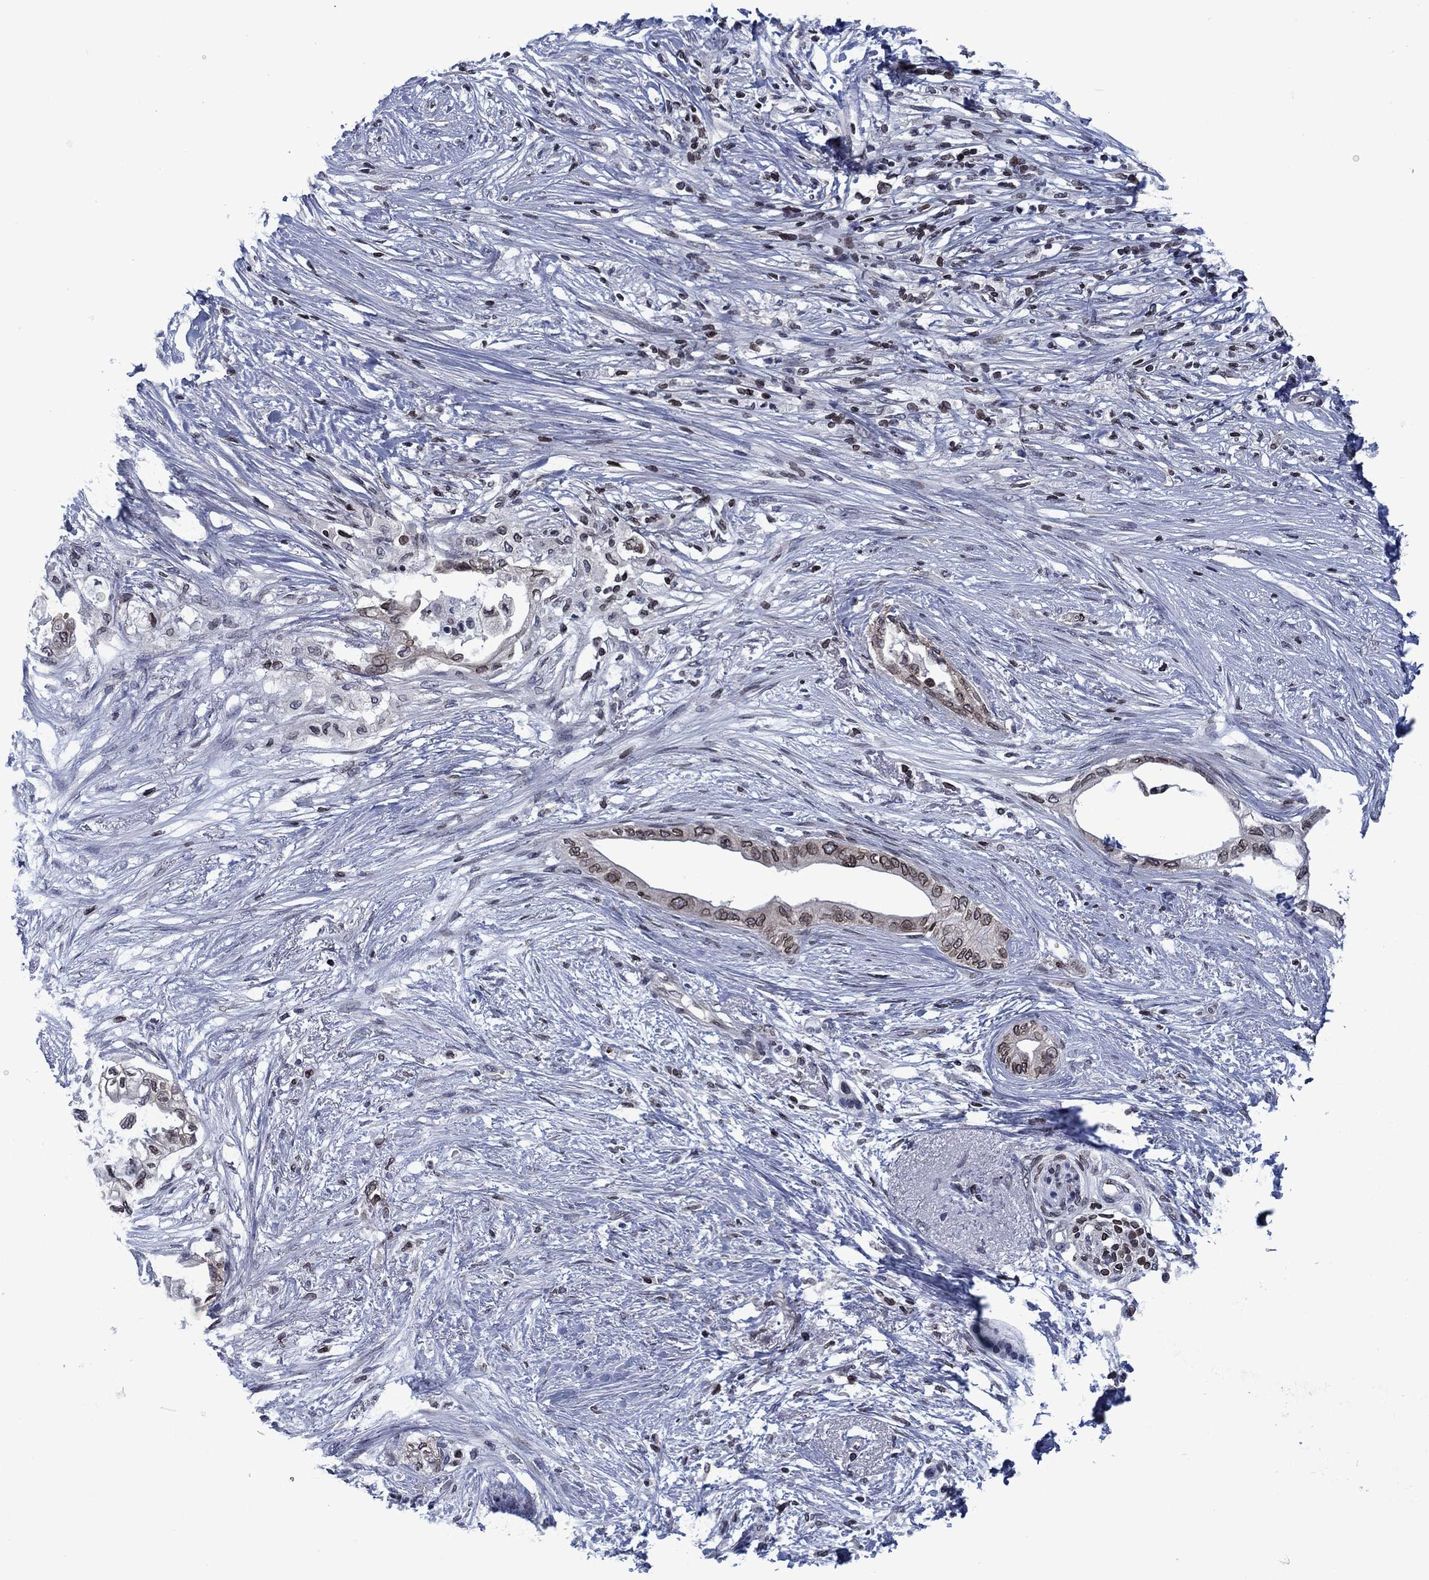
{"staining": {"intensity": "moderate", "quantity": "<25%", "location": "cytoplasmic/membranous,nuclear"}, "tissue": "pancreatic cancer", "cell_type": "Tumor cells", "image_type": "cancer", "snomed": [{"axis": "morphology", "description": "Normal tissue, NOS"}, {"axis": "morphology", "description": "Adenocarcinoma, NOS"}, {"axis": "topography", "description": "Pancreas"}, {"axis": "topography", "description": "Duodenum"}], "caption": "IHC (DAB (3,3'-diaminobenzidine)) staining of human adenocarcinoma (pancreatic) exhibits moderate cytoplasmic/membranous and nuclear protein positivity in about <25% of tumor cells.", "gene": "SLA", "patient": {"sex": "female", "age": 60}}